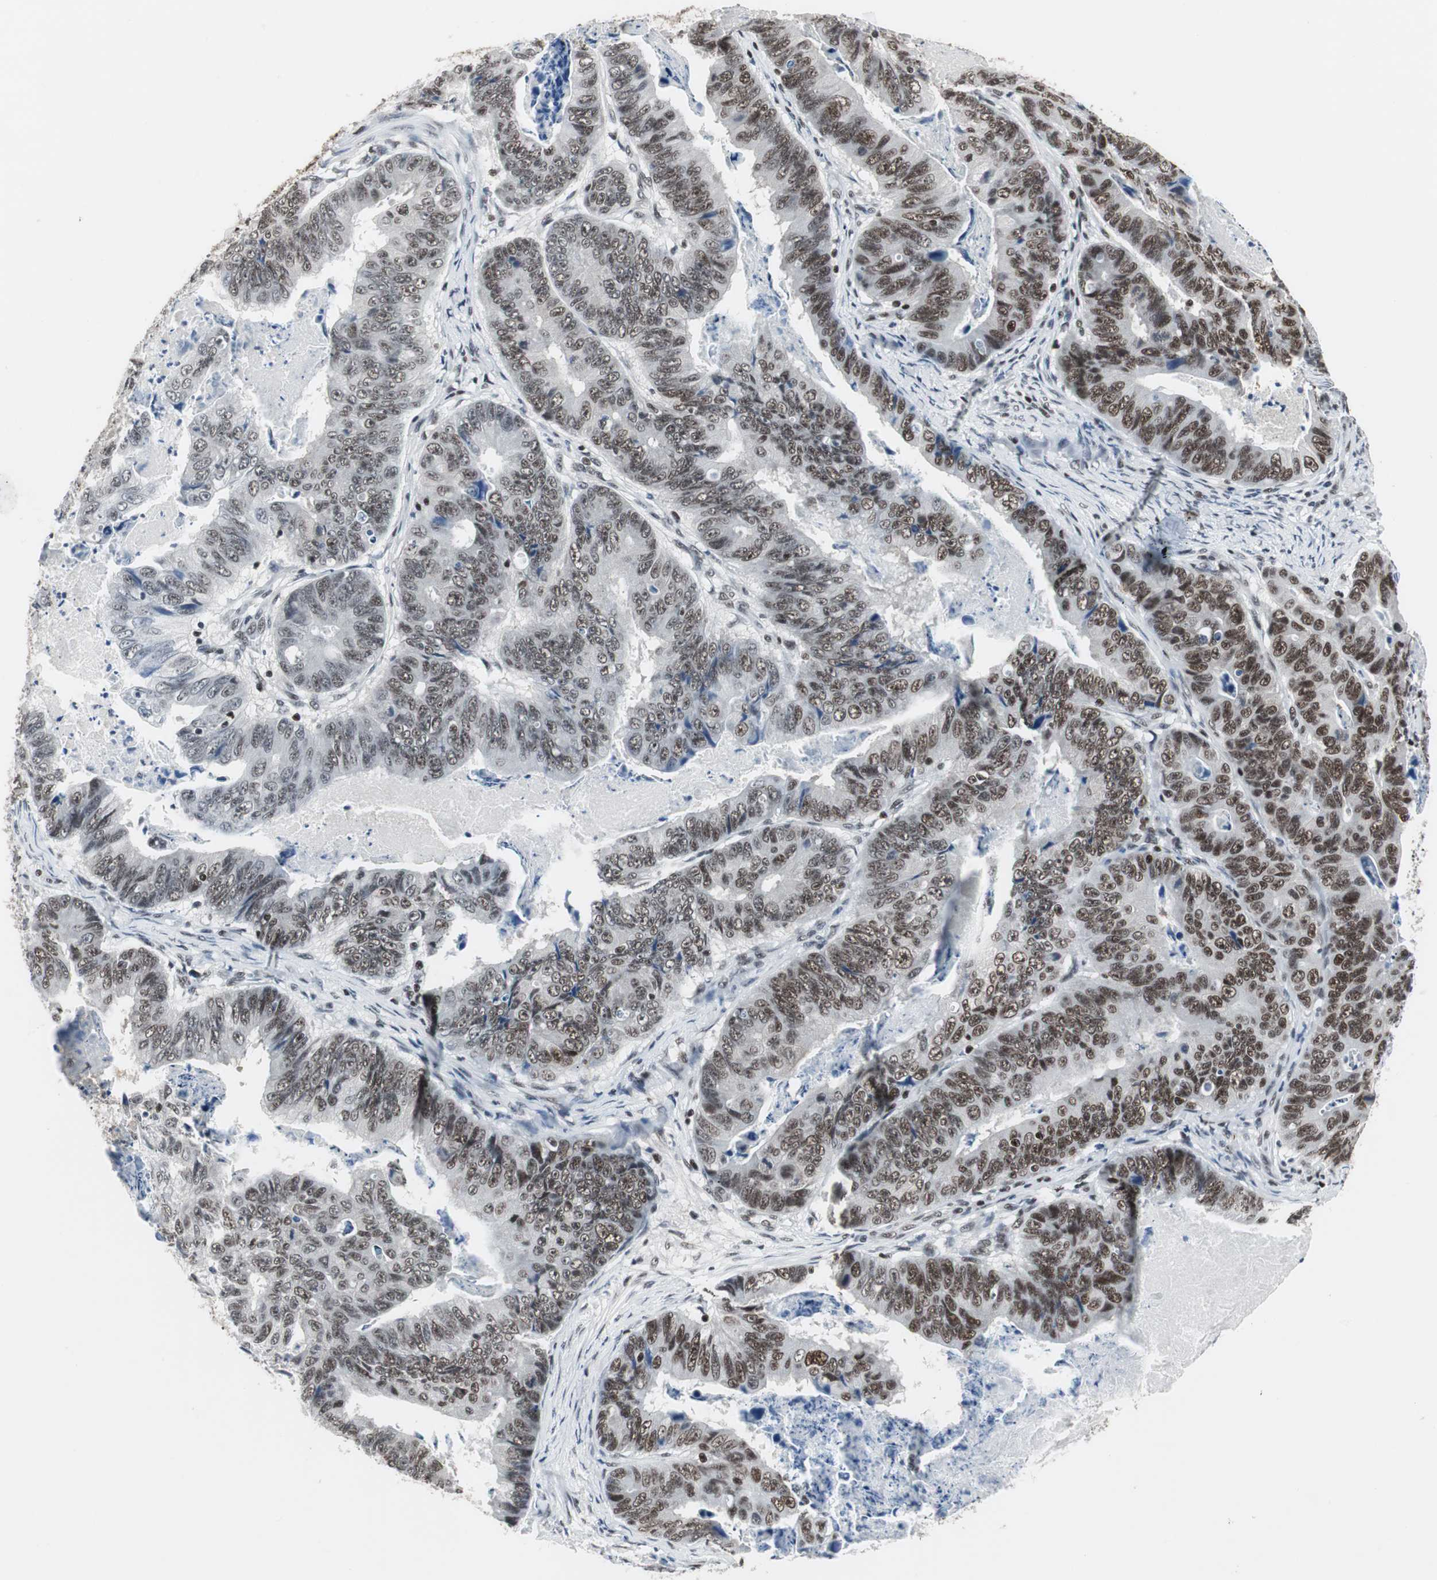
{"staining": {"intensity": "moderate", "quantity": ">75%", "location": "nuclear"}, "tissue": "stomach cancer", "cell_type": "Tumor cells", "image_type": "cancer", "snomed": [{"axis": "morphology", "description": "Adenocarcinoma, NOS"}, {"axis": "topography", "description": "Stomach, lower"}], "caption": "Protein expression analysis of stomach cancer (adenocarcinoma) shows moderate nuclear staining in about >75% of tumor cells. (brown staining indicates protein expression, while blue staining denotes nuclei).", "gene": "RAD9A", "patient": {"sex": "male", "age": 77}}